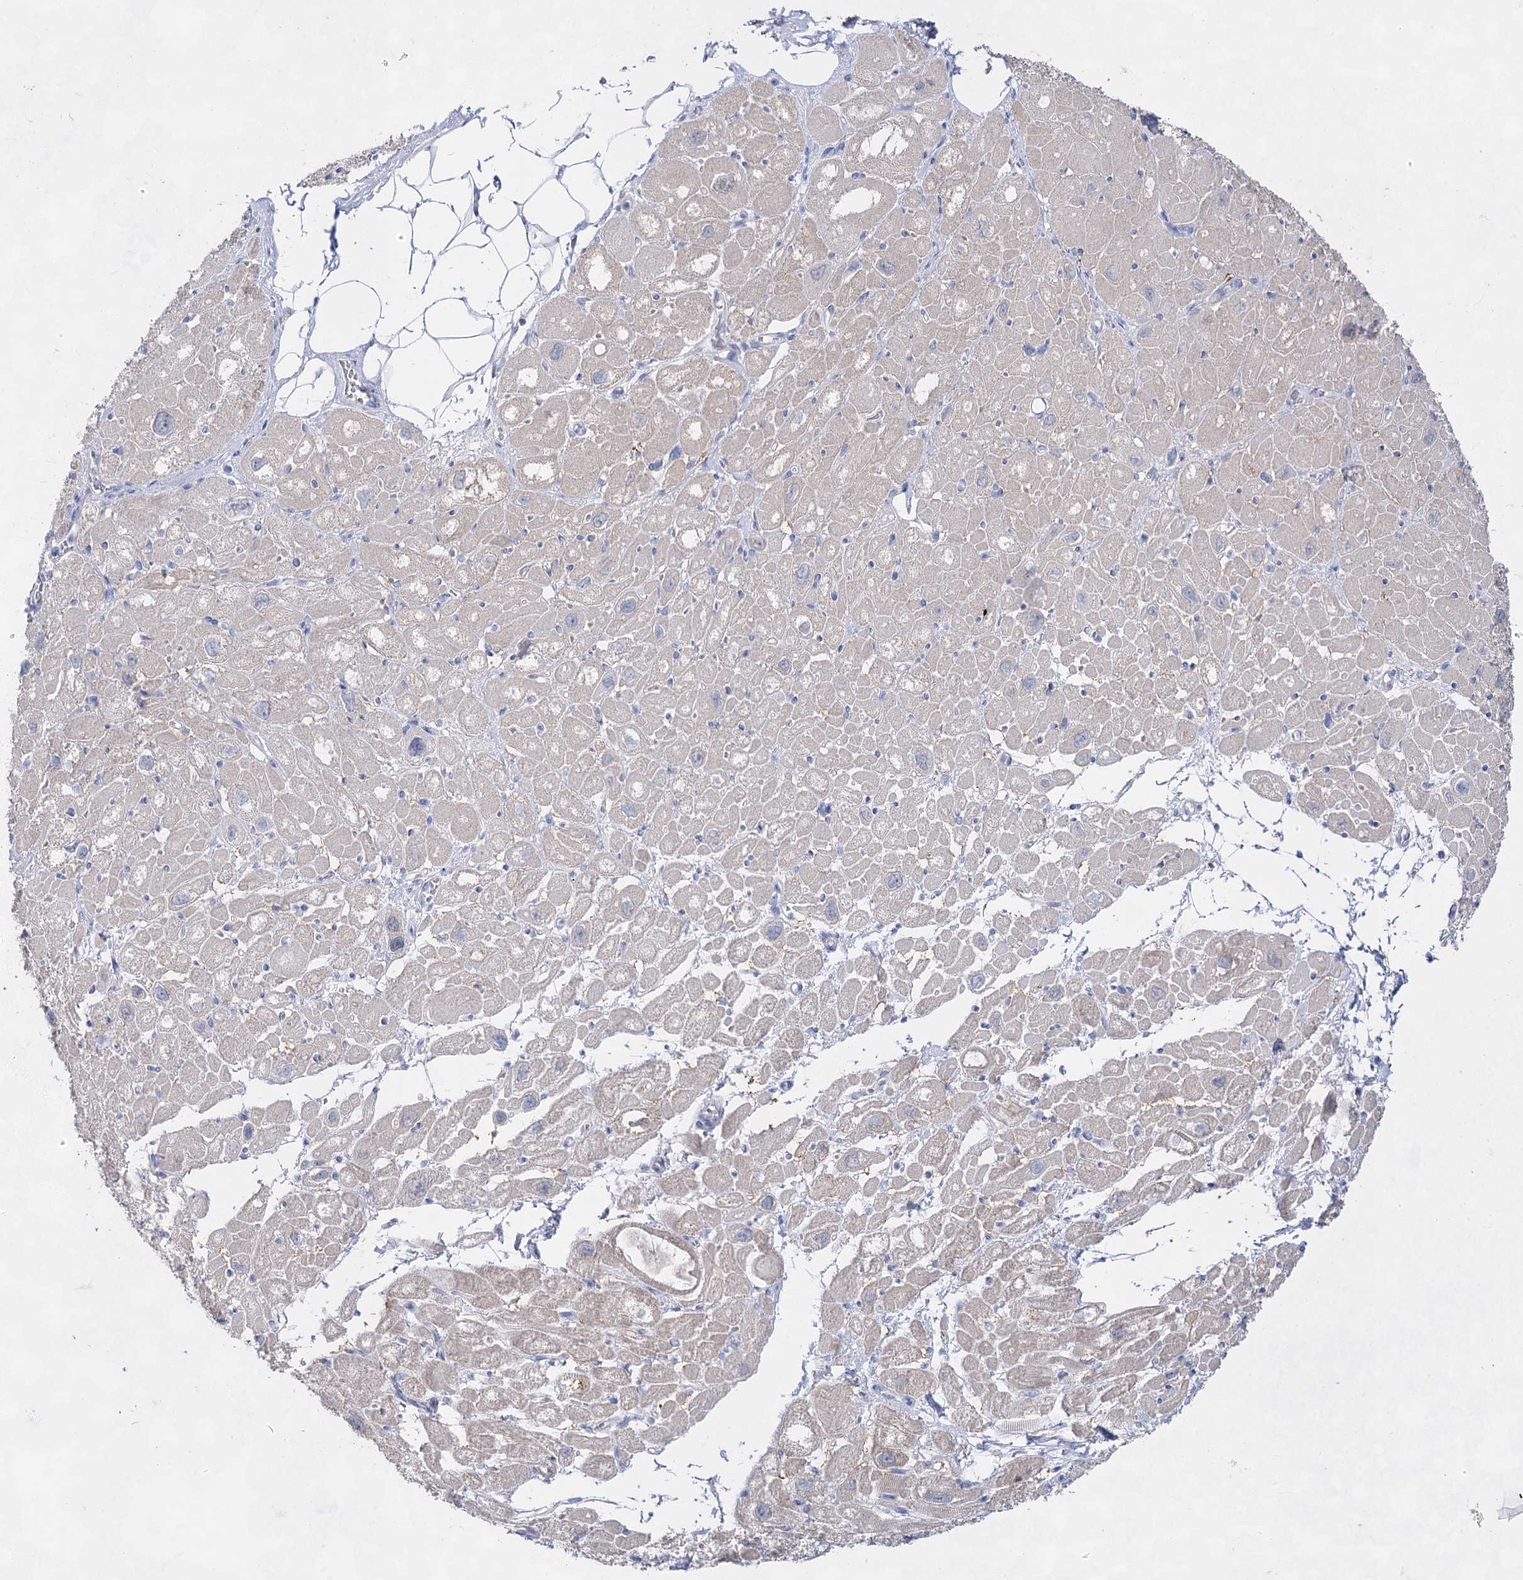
{"staining": {"intensity": "weak", "quantity": "<25%", "location": "cytoplasmic/membranous"}, "tissue": "heart muscle", "cell_type": "Cardiomyocytes", "image_type": "normal", "snomed": [{"axis": "morphology", "description": "Normal tissue, NOS"}, {"axis": "topography", "description": "Heart"}], "caption": "An image of heart muscle stained for a protein displays no brown staining in cardiomyocytes.", "gene": "ACRV1", "patient": {"sex": "male", "age": 50}}